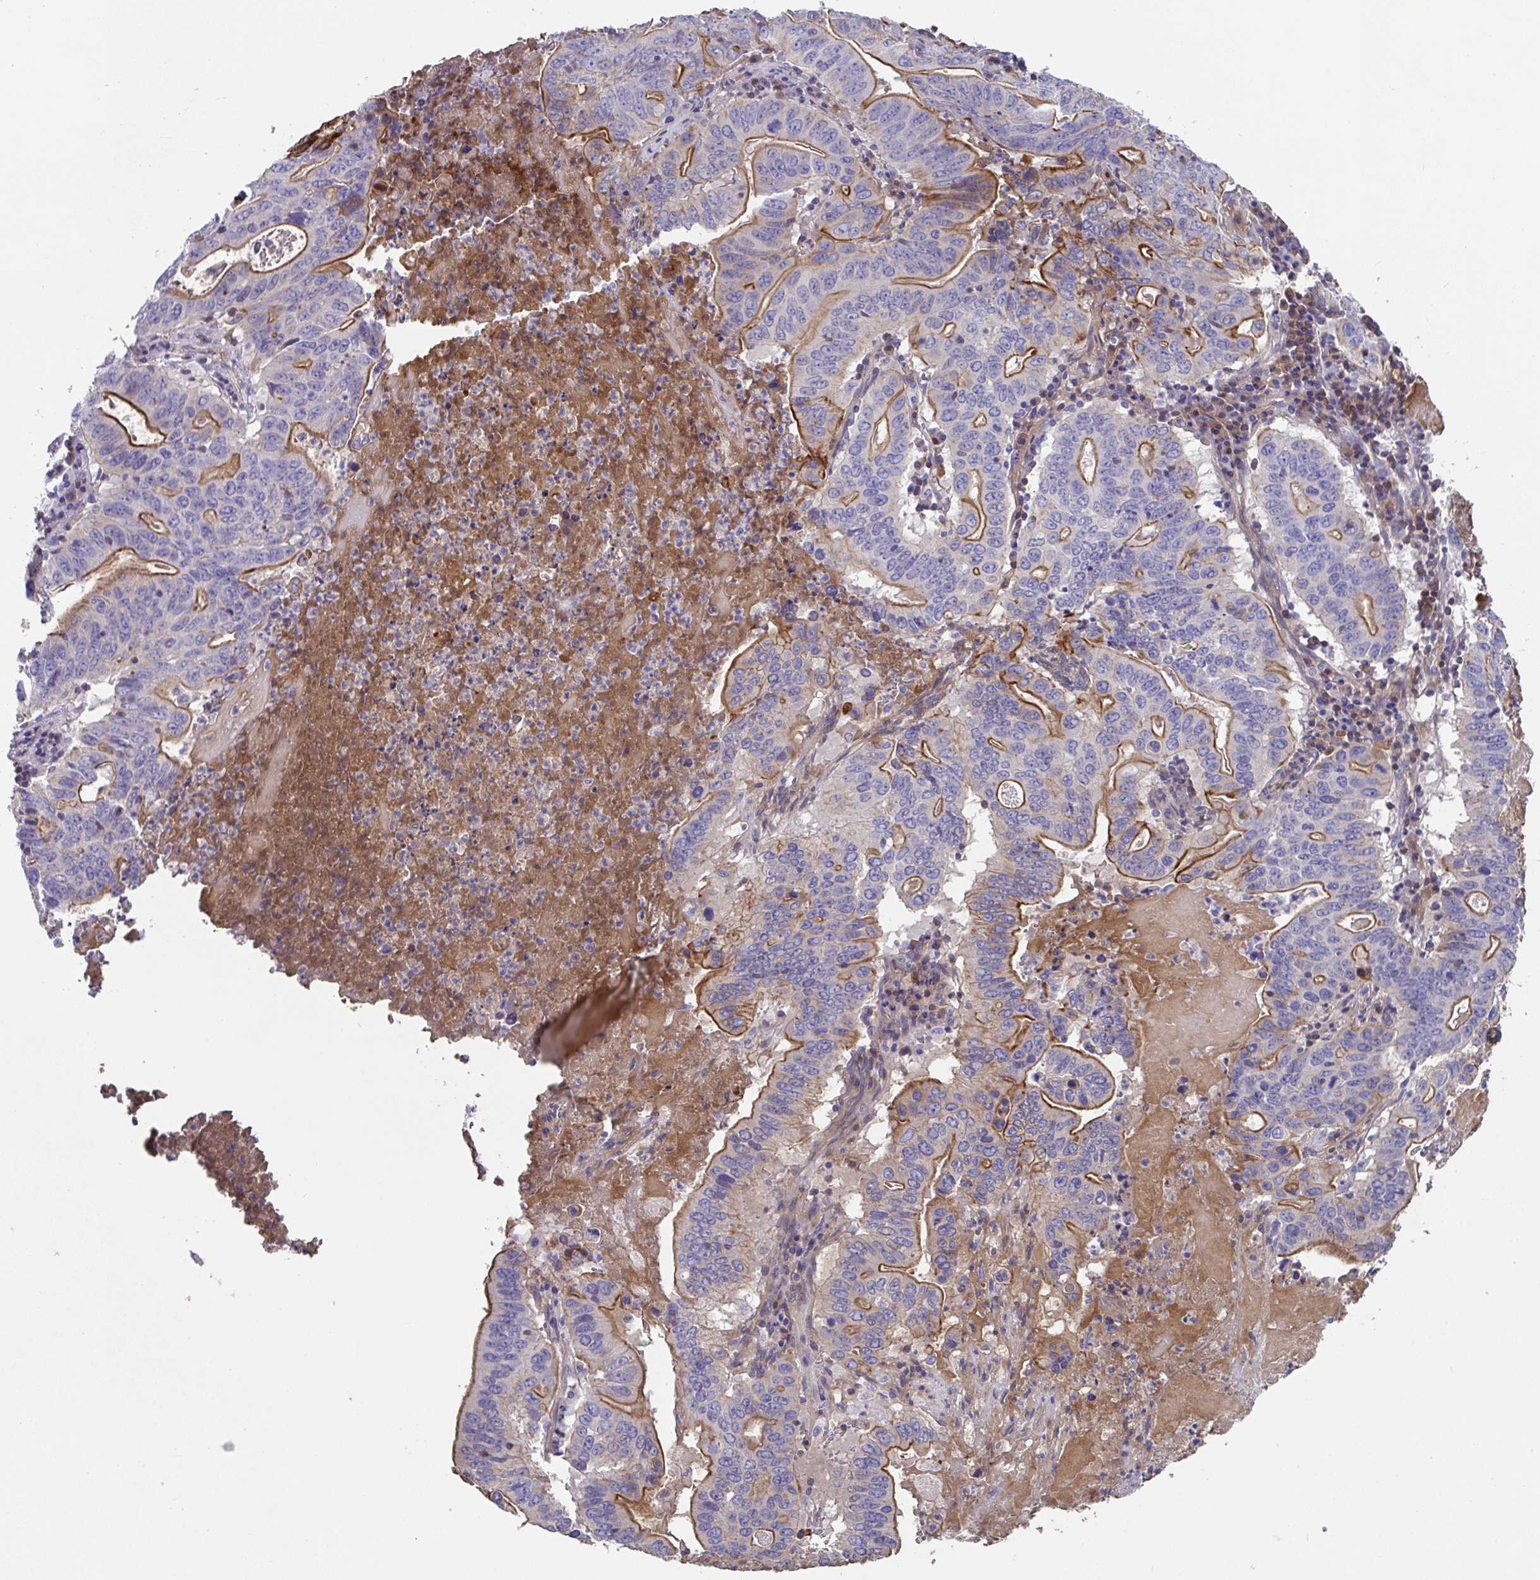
{"staining": {"intensity": "strong", "quantity": "25%-75%", "location": "cytoplasmic/membranous"}, "tissue": "lung cancer", "cell_type": "Tumor cells", "image_type": "cancer", "snomed": [{"axis": "morphology", "description": "Adenocarcinoma, NOS"}, {"axis": "topography", "description": "Lung"}], "caption": "Brown immunohistochemical staining in human lung cancer (adenocarcinoma) displays strong cytoplasmic/membranous expression in about 25%-75% of tumor cells.", "gene": "ZNF813", "patient": {"sex": "female", "age": 60}}